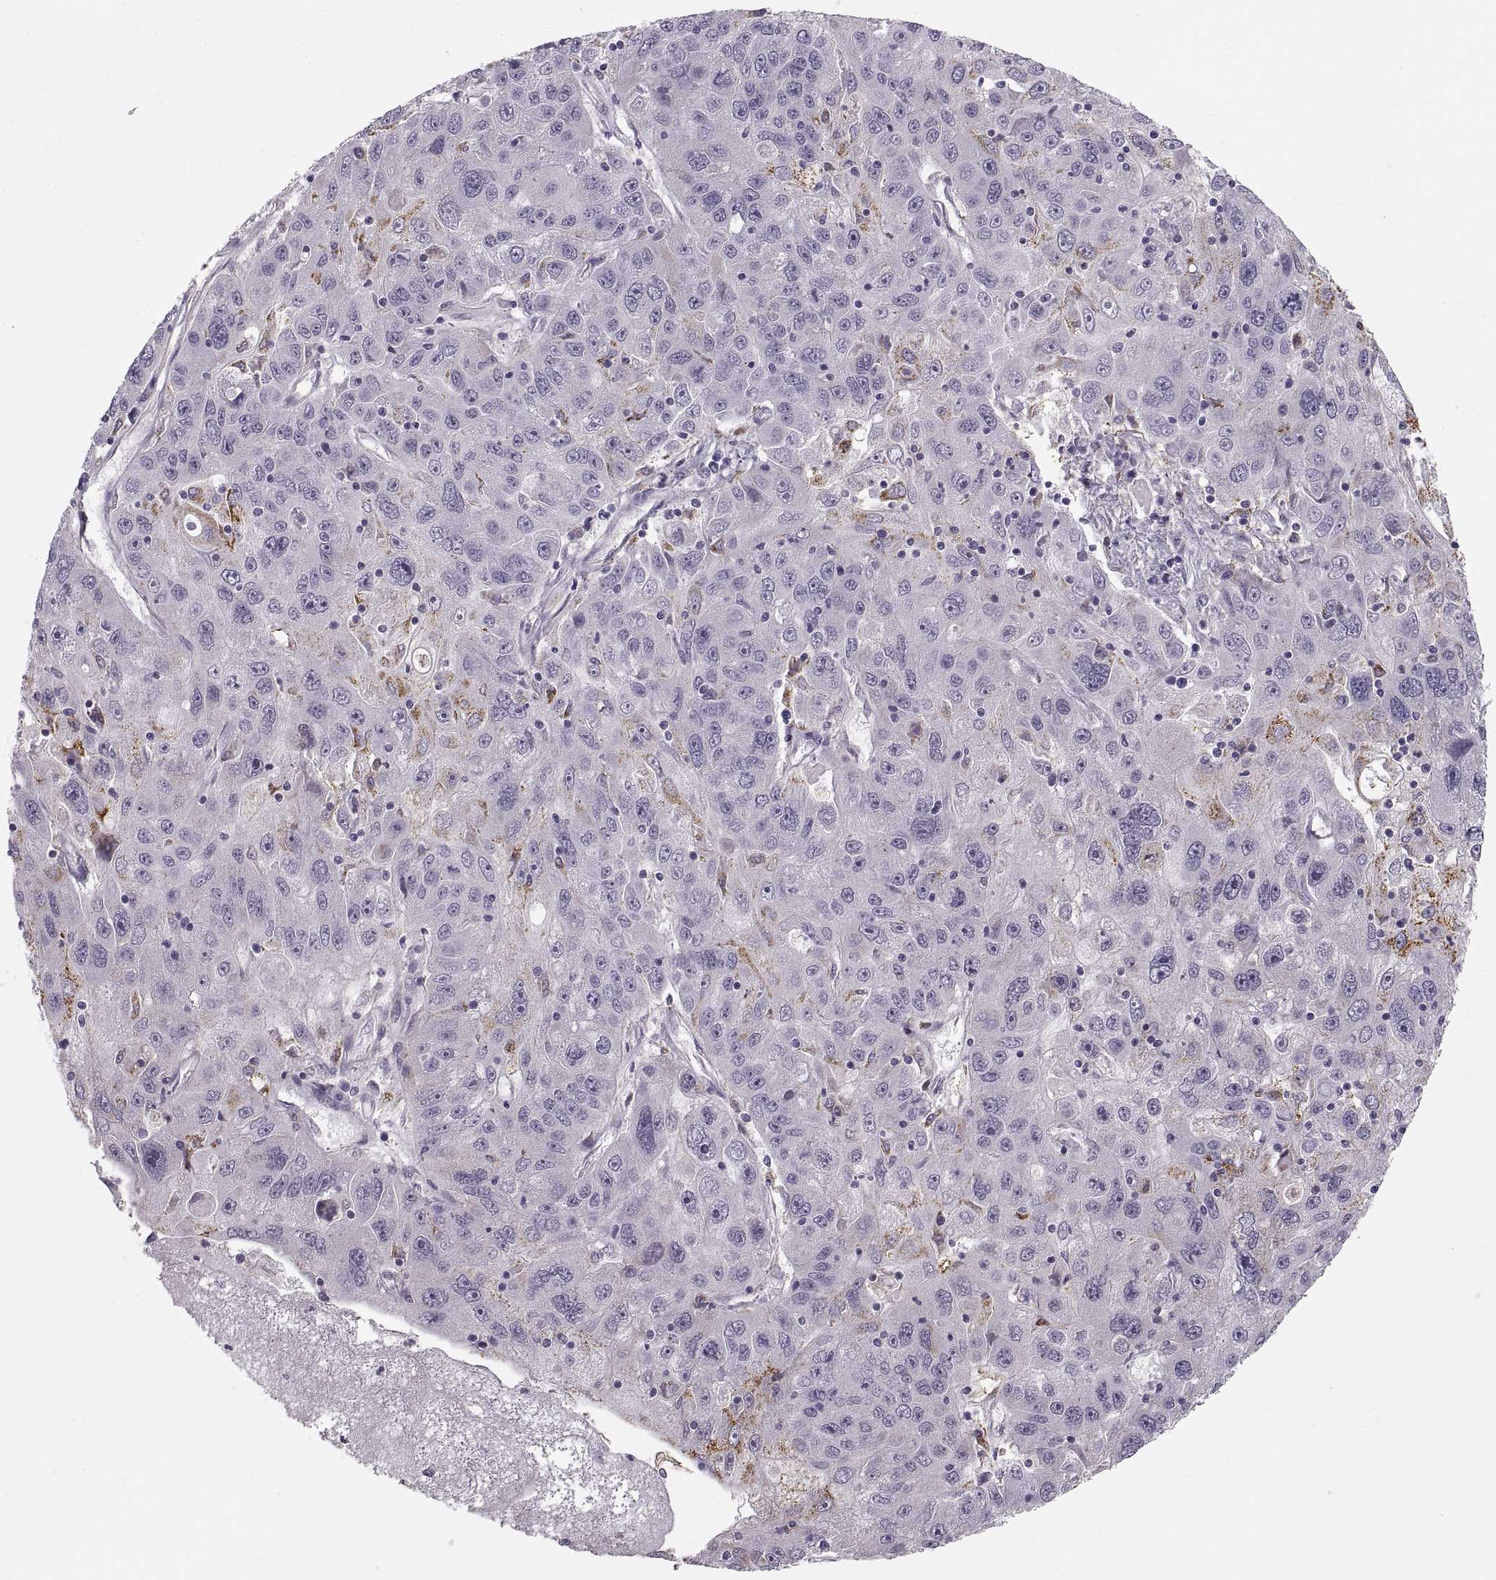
{"staining": {"intensity": "negative", "quantity": "none", "location": "none"}, "tissue": "stomach cancer", "cell_type": "Tumor cells", "image_type": "cancer", "snomed": [{"axis": "morphology", "description": "Adenocarcinoma, NOS"}, {"axis": "topography", "description": "Stomach"}], "caption": "The immunohistochemistry (IHC) image has no significant expression in tumor cells of stomach adenocarcinoma tissue.", "gene": "COL9A3", "patient": {"sex": "male", "age": 56}}